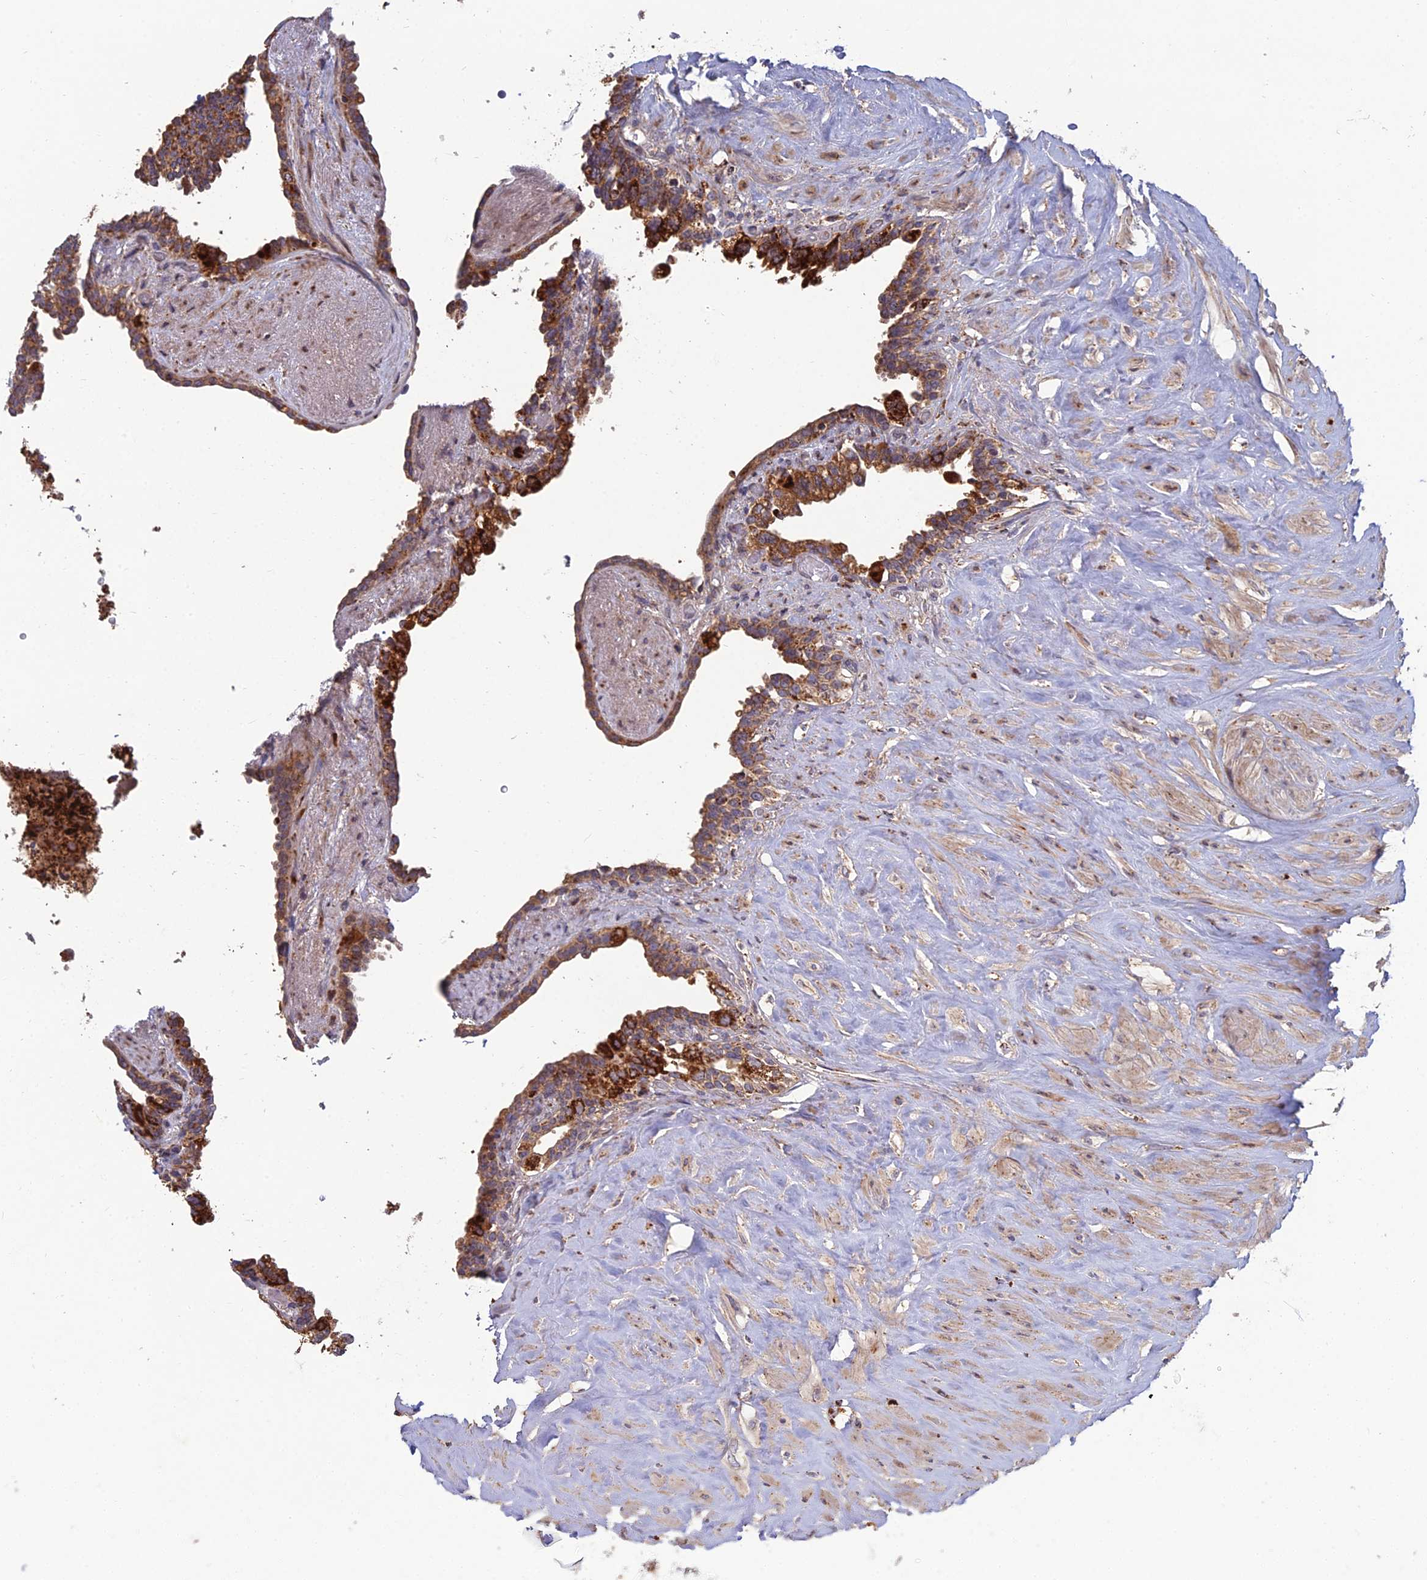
{"staining": {"intensity": "strong", "quantity": ">75%", "location": "cytoplasmic/membranous"}, "tissue": "seminal vesicle", "cell_type": "Glandular cells", "image_type": "normal", "snomed": [{"axis": "morphology", "description": "Normal tissue, NOS"}, {"axis": "topography", "description": "Seminal veicle"}], "caption": "Approximately >75% of glandular cells in unremarkable seminal vesicle show strong cytoplasmic/membranous protein staining as visualized by brown immunohistochemical staining.", "gene": "RIC8B", "patient": {"sex": "male", "age": 63}}